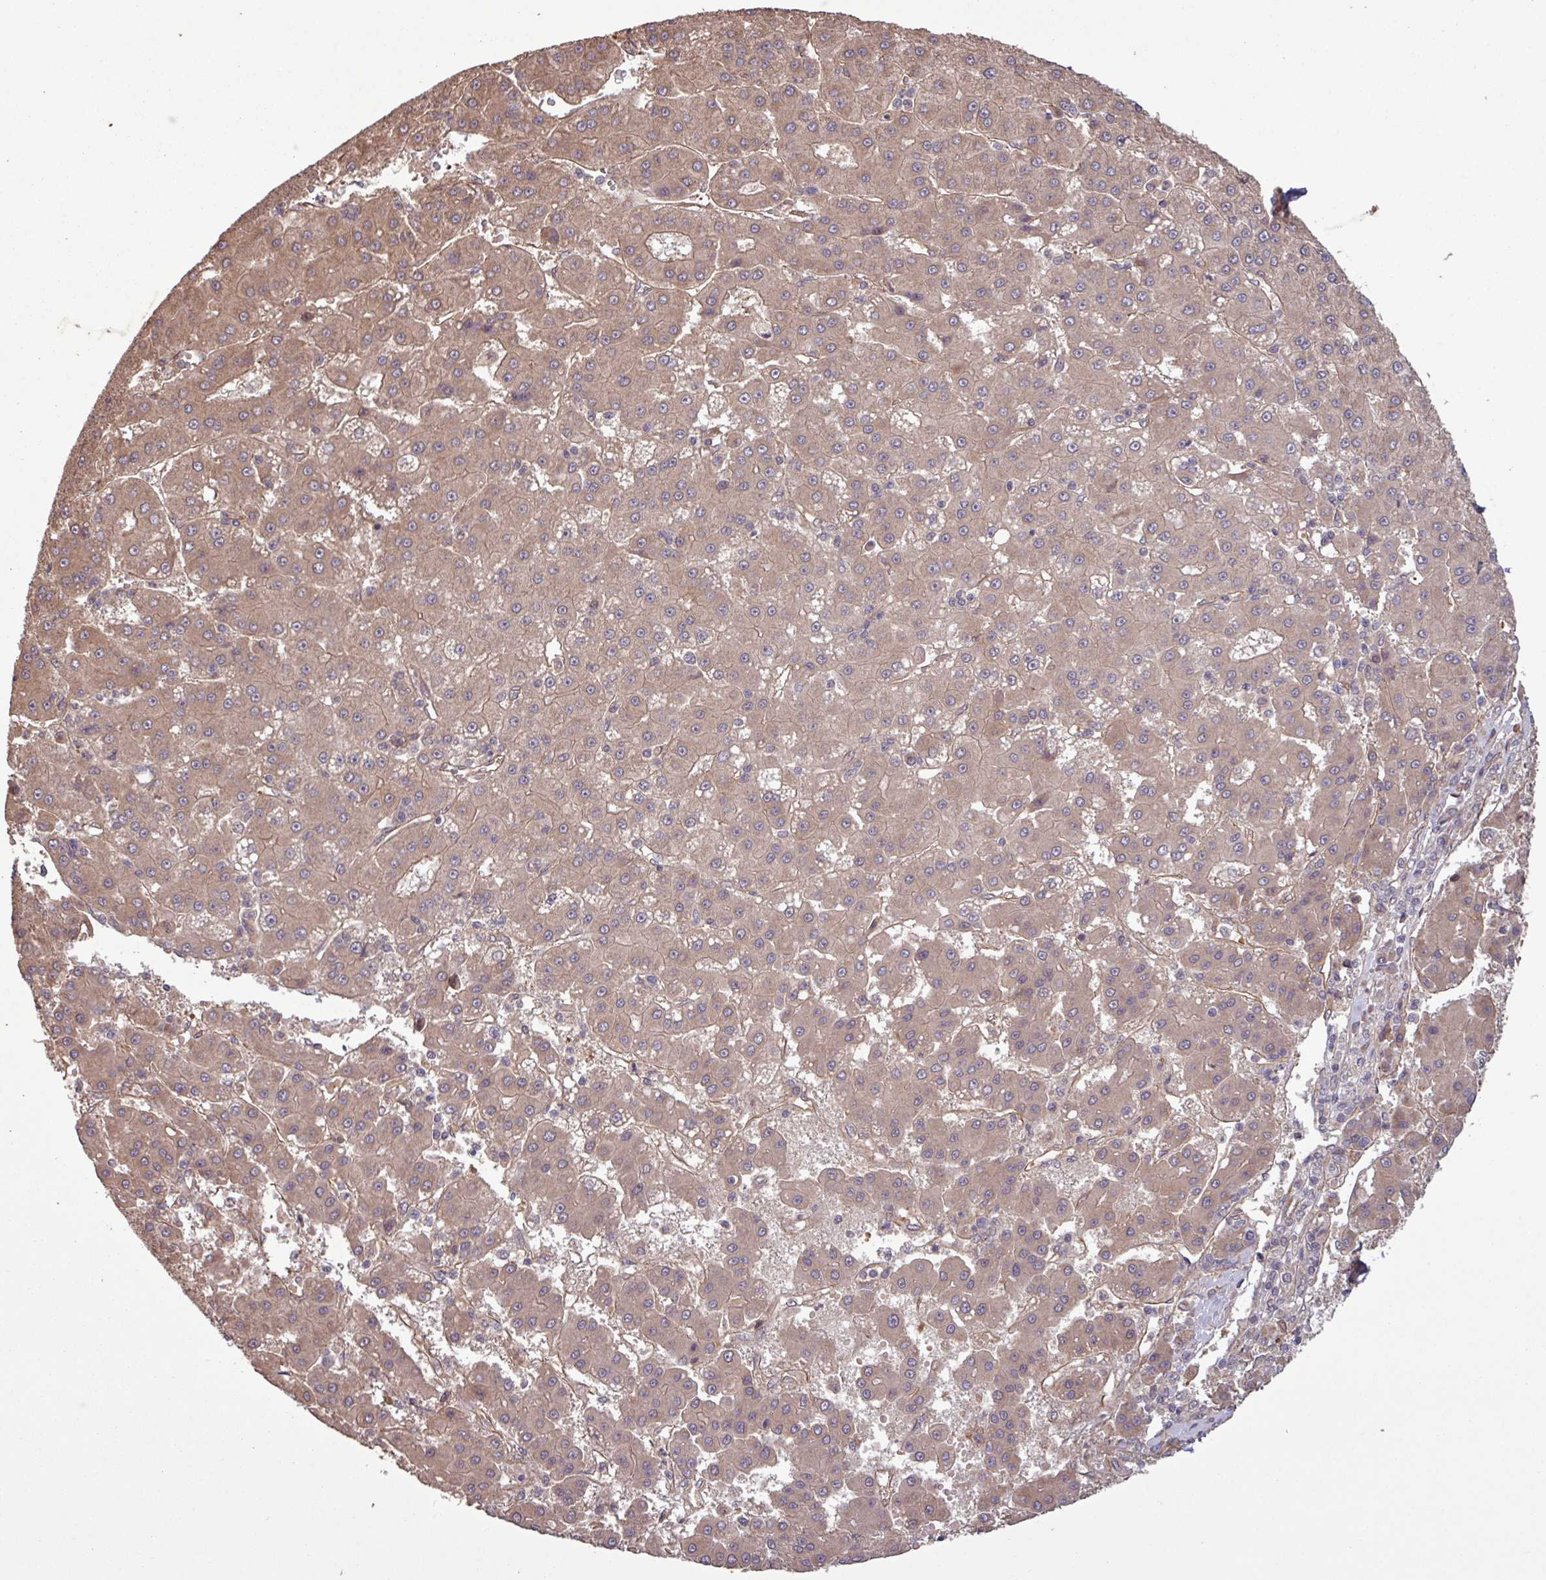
{"staining": {"intensity": "moderate", "quantity": ">75%", "location": "cytoplasmic/membranous"}, "tissue": "liver cancer", "cell_type": "Tumor cells", "image_type": "cancer", "snomed": [{"axis": "morphology", "description": "Carcinoma, Hepatocellular, NOS"}, {"axis": "topography", "description": "Liver"}], "caption": "Immunohistochemical staining of liver hepatocellular carcinoma displays moderate cytoplasmic/membranous protein positivity in approximately >75% of tumor cells.", "gene": "TRABD2A", "patient": {"sex": "male", "age": 76}}